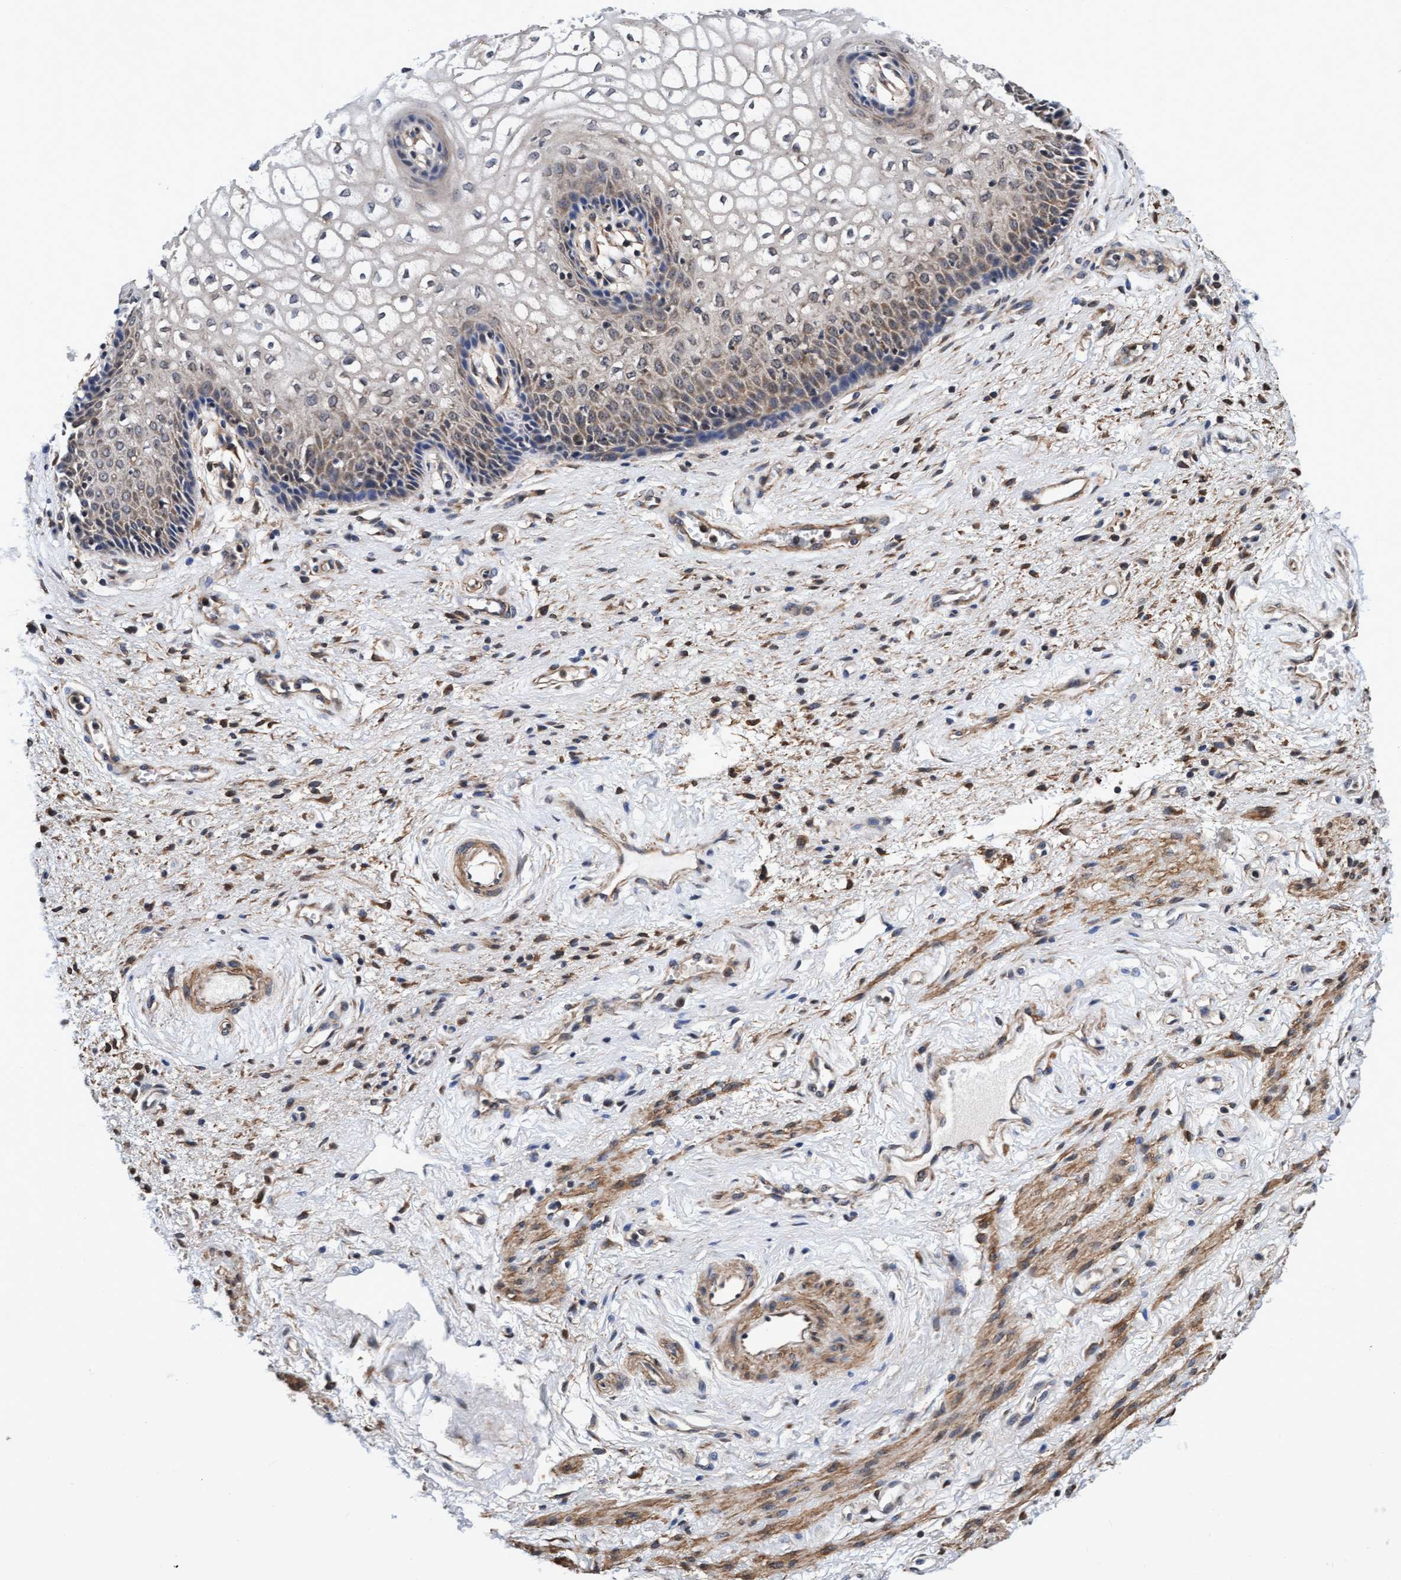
{"staining": {"intensity": "weak", "quantity": "25%-75%", "location": "cytoplasmic/membranous"}, "tissue": "vagina", "cell_type": "Squamous epithelial cells", "image_type": "normal", "snomed": [{"axis": "morphology", "description": "Normal tissue, NOS"}, {"axis": "topography", "description": "Vagina"}], "caption": "Human vagina stained for a protein (brown) demonstrates weak cytoplasmic/membranous positive expression in about 25%-75% of squamous epithelial cells.", "gene": "EFCAB13", "patient": {"sex": "female", "age": 34}}